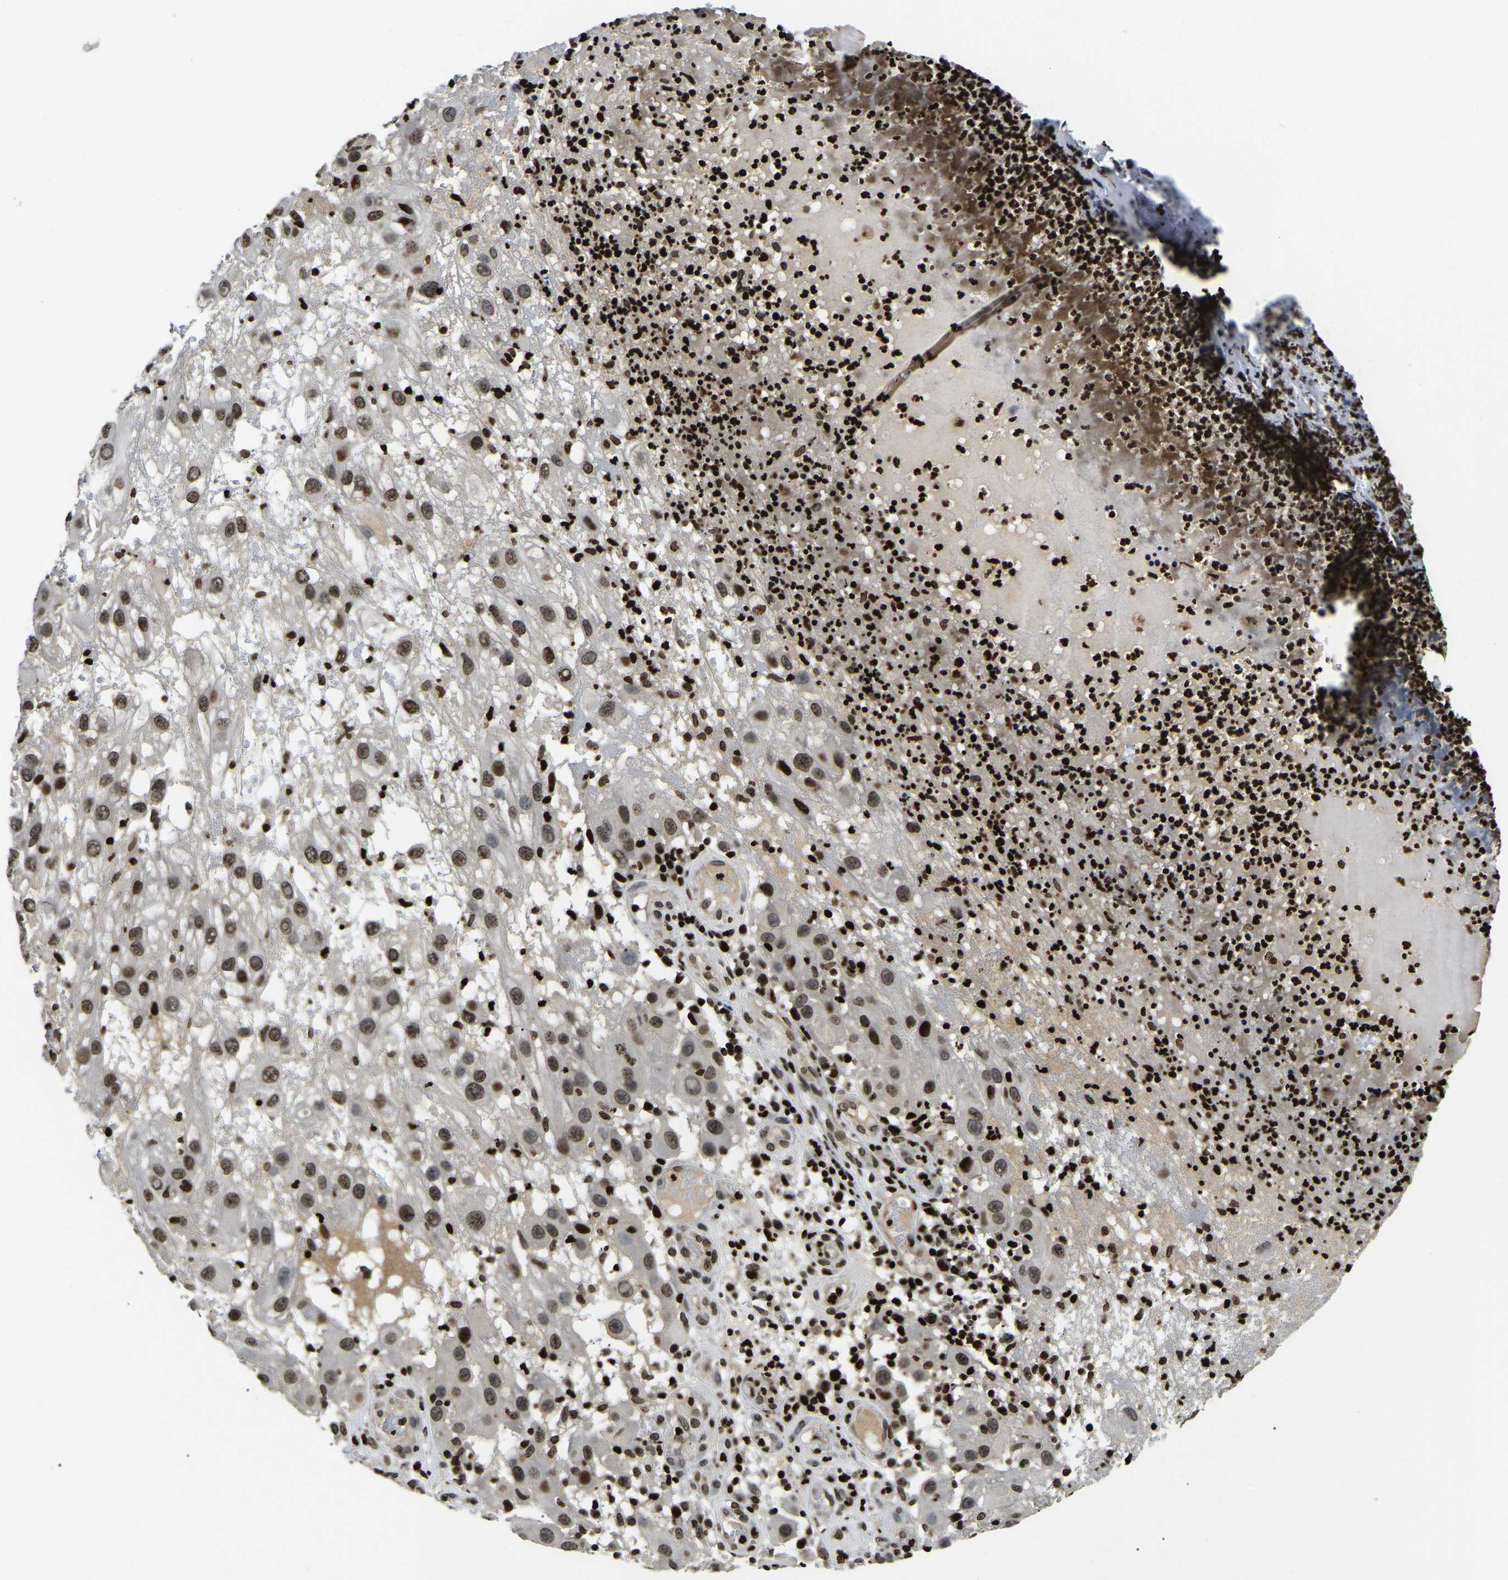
{"staining": {"intensity": "weak", "quantity": ">75%", "location": "nuclear"}, "tissue": "melanoma", "cell_type": "Tumor cells", "image_type": "cancer", "snomed": [{"axis": "morphology", "description": "Malignant melanoma, NOS"}, {"axis": "topography", "description": "Skin"}], "caption": "Immunohistochemistry (IHC) staining of malignant melanoma, which shows low levels of weak nuclear expression in approximately >75% of tumor cells indicating weak nuclear protein expression. The staining was performed using DAB (3,3'-diaminobenzidine) (brown) for protein detection and nuclei were counterstained in hematoxylin (blue).", "gene": "LRRC61", "patient": {"sex": "female", "age": 81}}